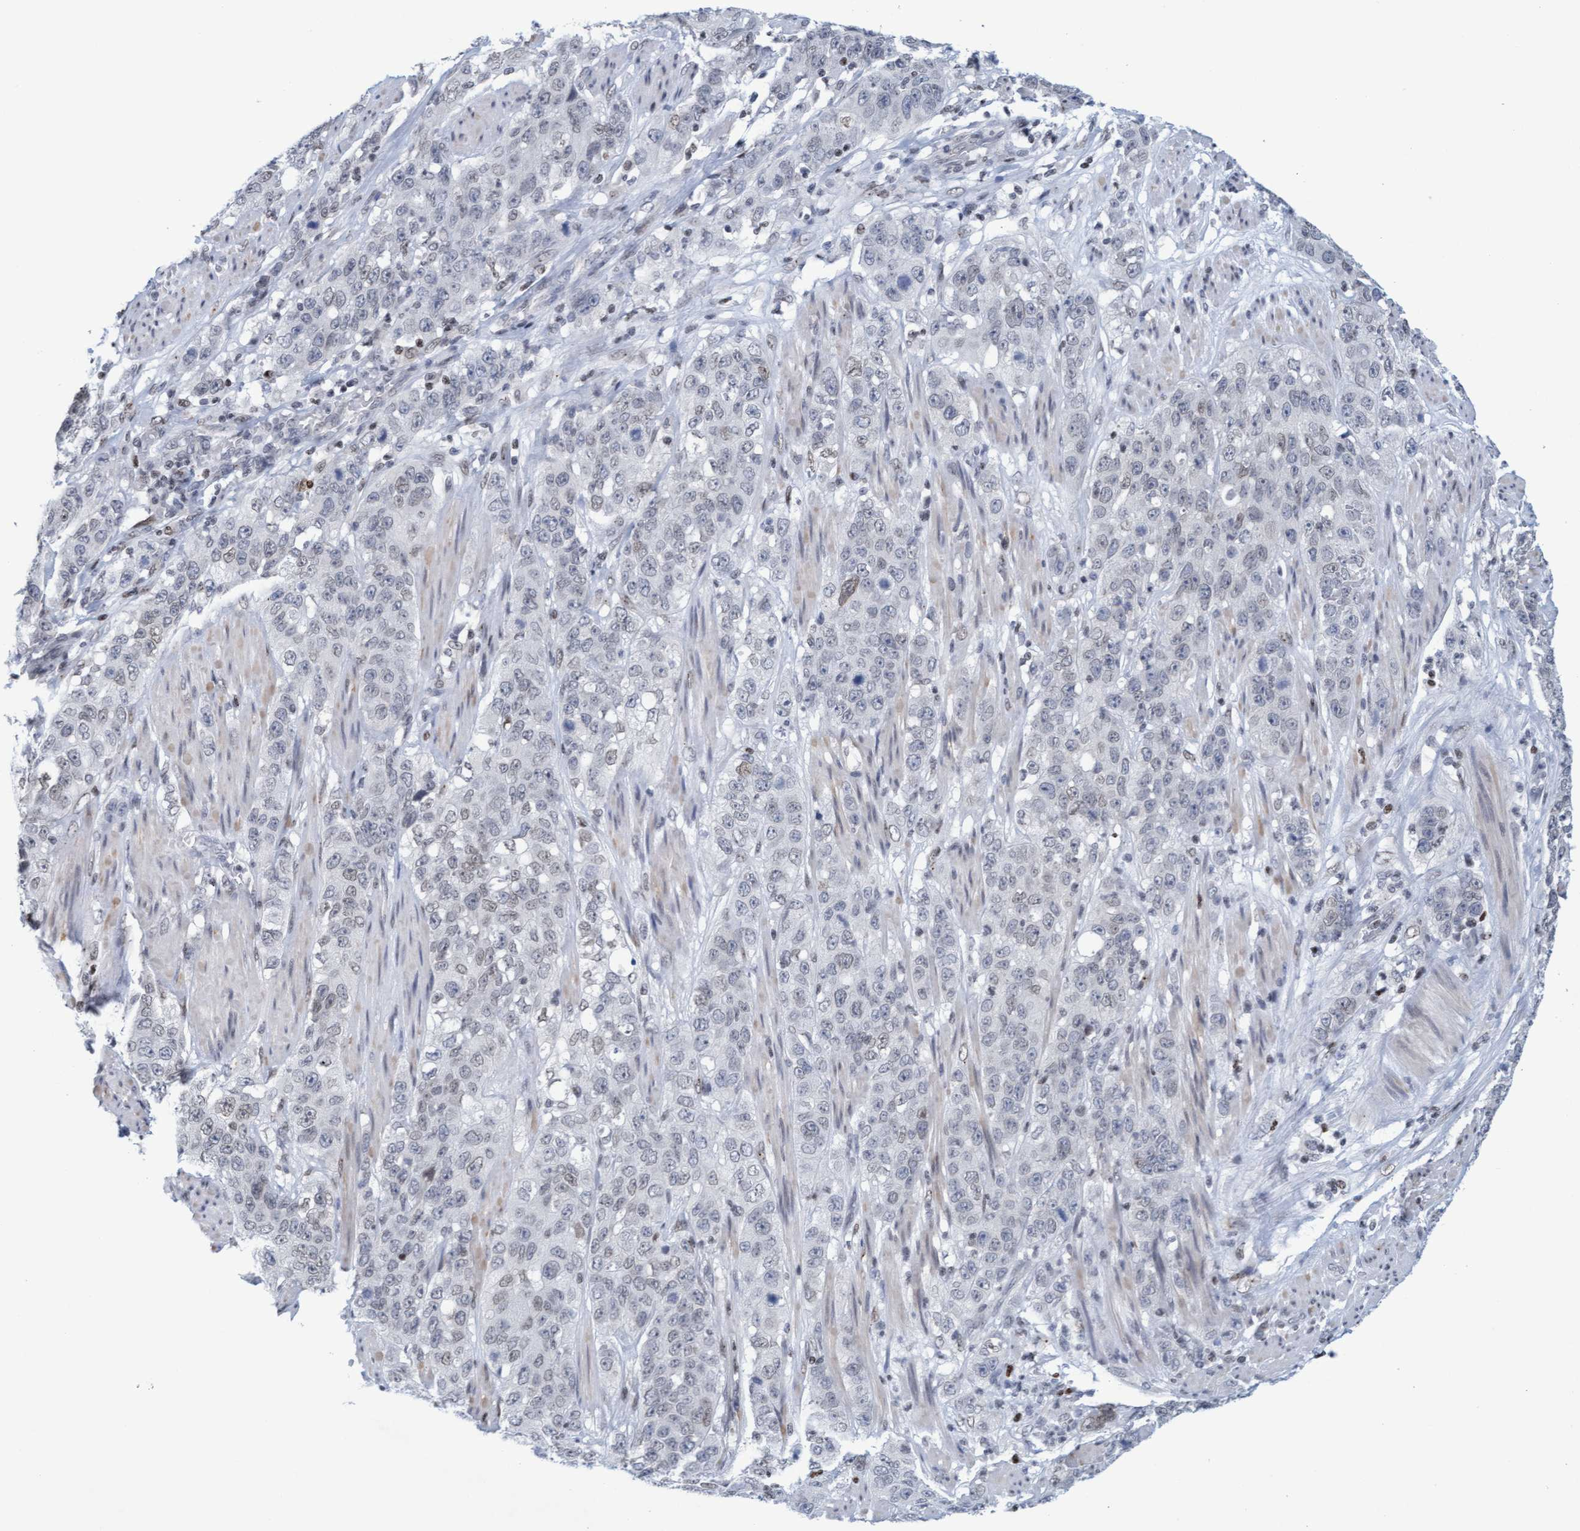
{"staining": {"intensity": "weak", "quantity": "<25%", "location": "nuclear"}, "tissue": "stomach cancer", "cell_type": "Tumor cells", "image_type": "cancer", "snomed": [{"axis": "morphology", "description": "Adenocarcinoma, NOS"}, {"axis": "topography", "description": "Stomach"}], "caption": "The micrograph exhibits no staining of tumor cells in stomach cancer.", "gene": "GLRX2", "patient": {"sex": "male", "age": 48}}